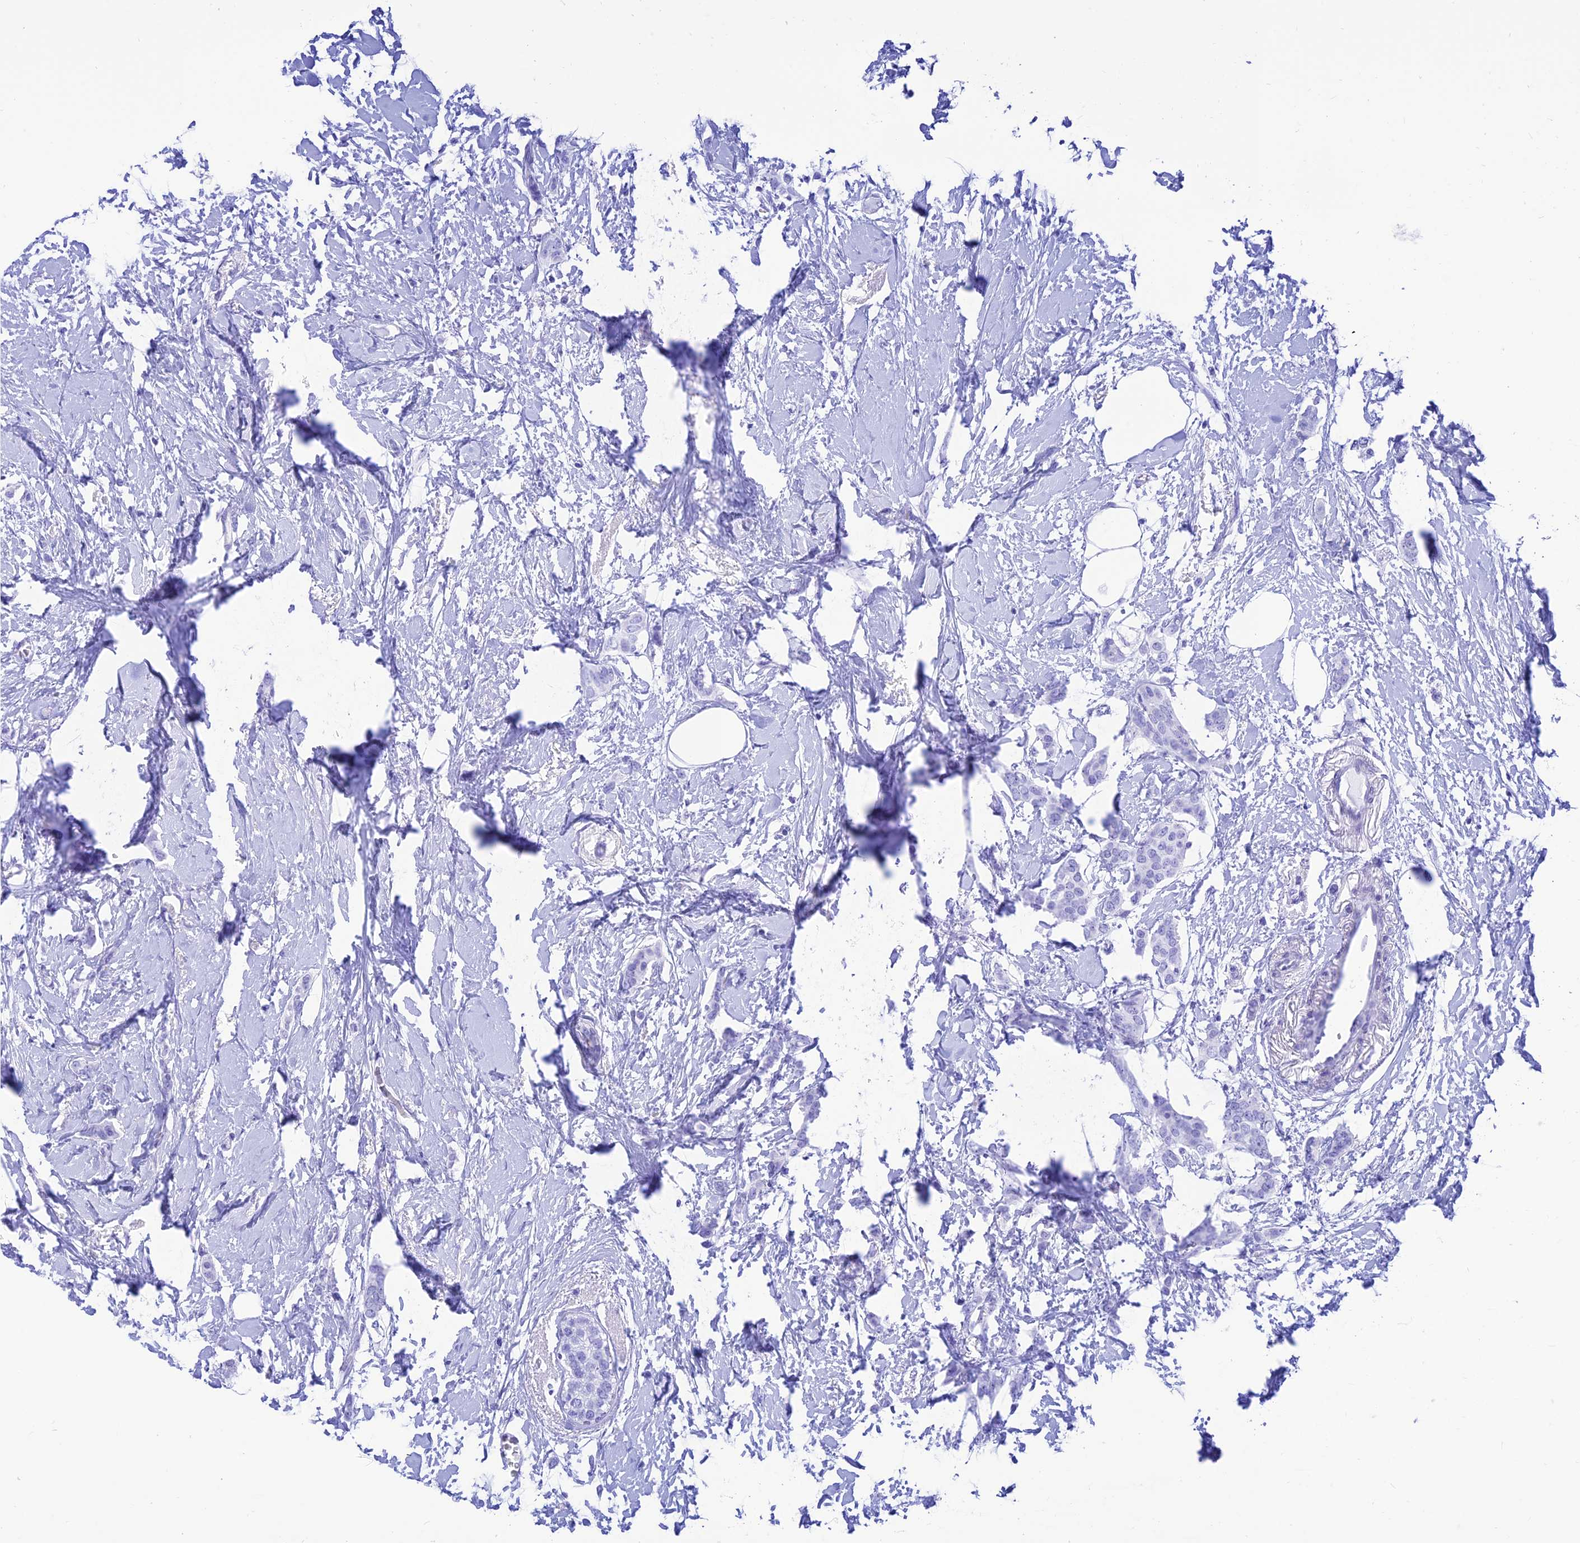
{"staining": {"intensity": "negative", "quantity": "none", "location": "none"}, "tissue": "breast cancer", "cell_type": "Tumor cells", "image_type": "cancer", "snomed": [{"axis": "morphology", "description": "Duct carcinoma"}, {"axis": "topography", "description": "Breast"}], "caption": "Immunohistochemical staining of breast cancer (infiltrating ductal carcinoma) reveals no significant positivity in tumor cells.", "gene": "PRNP", "patient": {"sex": "female", "age": 72}}